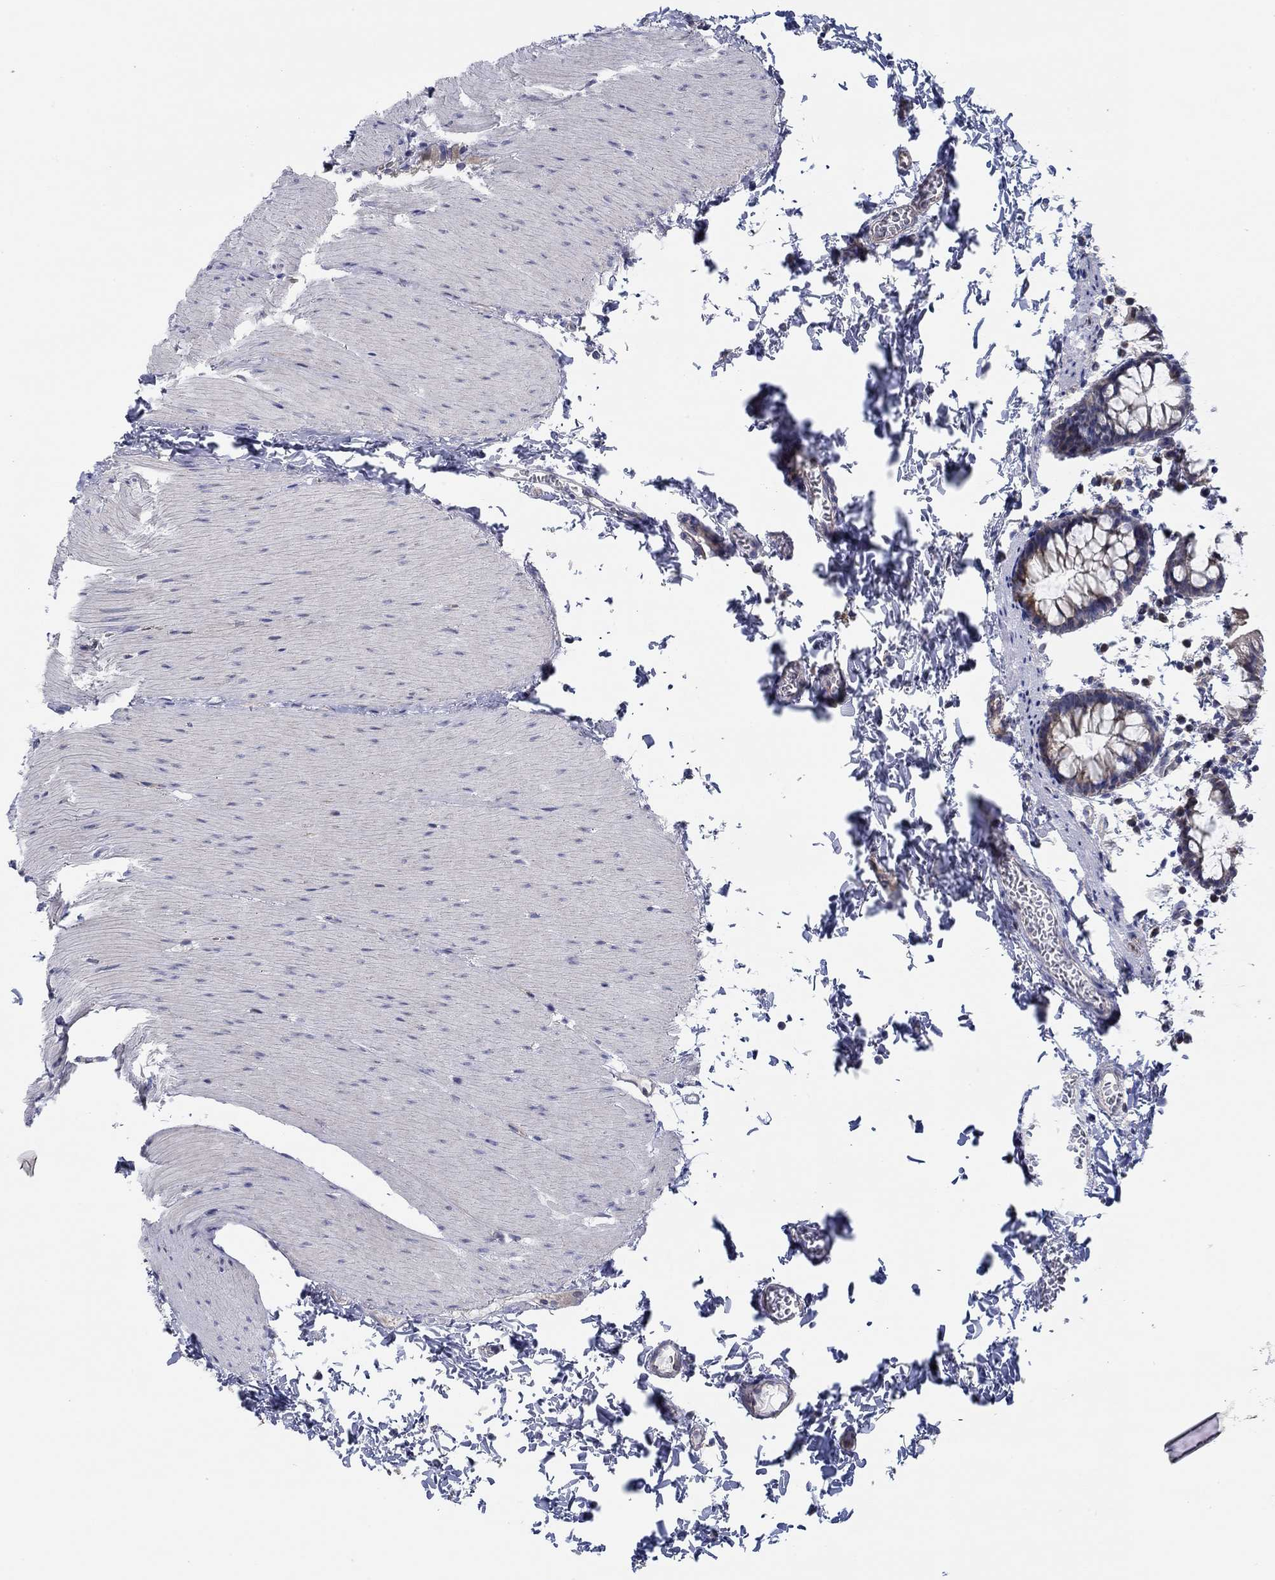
{"staining": {"intensity": "moderate", "quantity": "<25%", "location": "cytoplasmic/membranous"}, "tissue": "rectum", "cell_type": "Glandular cells", "image_type": "normal", "snomed": [{"axis": "morphology", "description": "Normal tissue, NOS"}, {"axis": "topography", "description": "Rectum"}], "caption": "IHC micrograph of unremarkable rectum: rectum stained using IHC demonstrates low levels of moderate protein expression localized specifically in the cytoplasmic/membranous of glandular cells, appearing as a cytoplasmic/membranous brown color.", "gene": "CFAP61", "patient": {"sex": "male", "age": 57}}